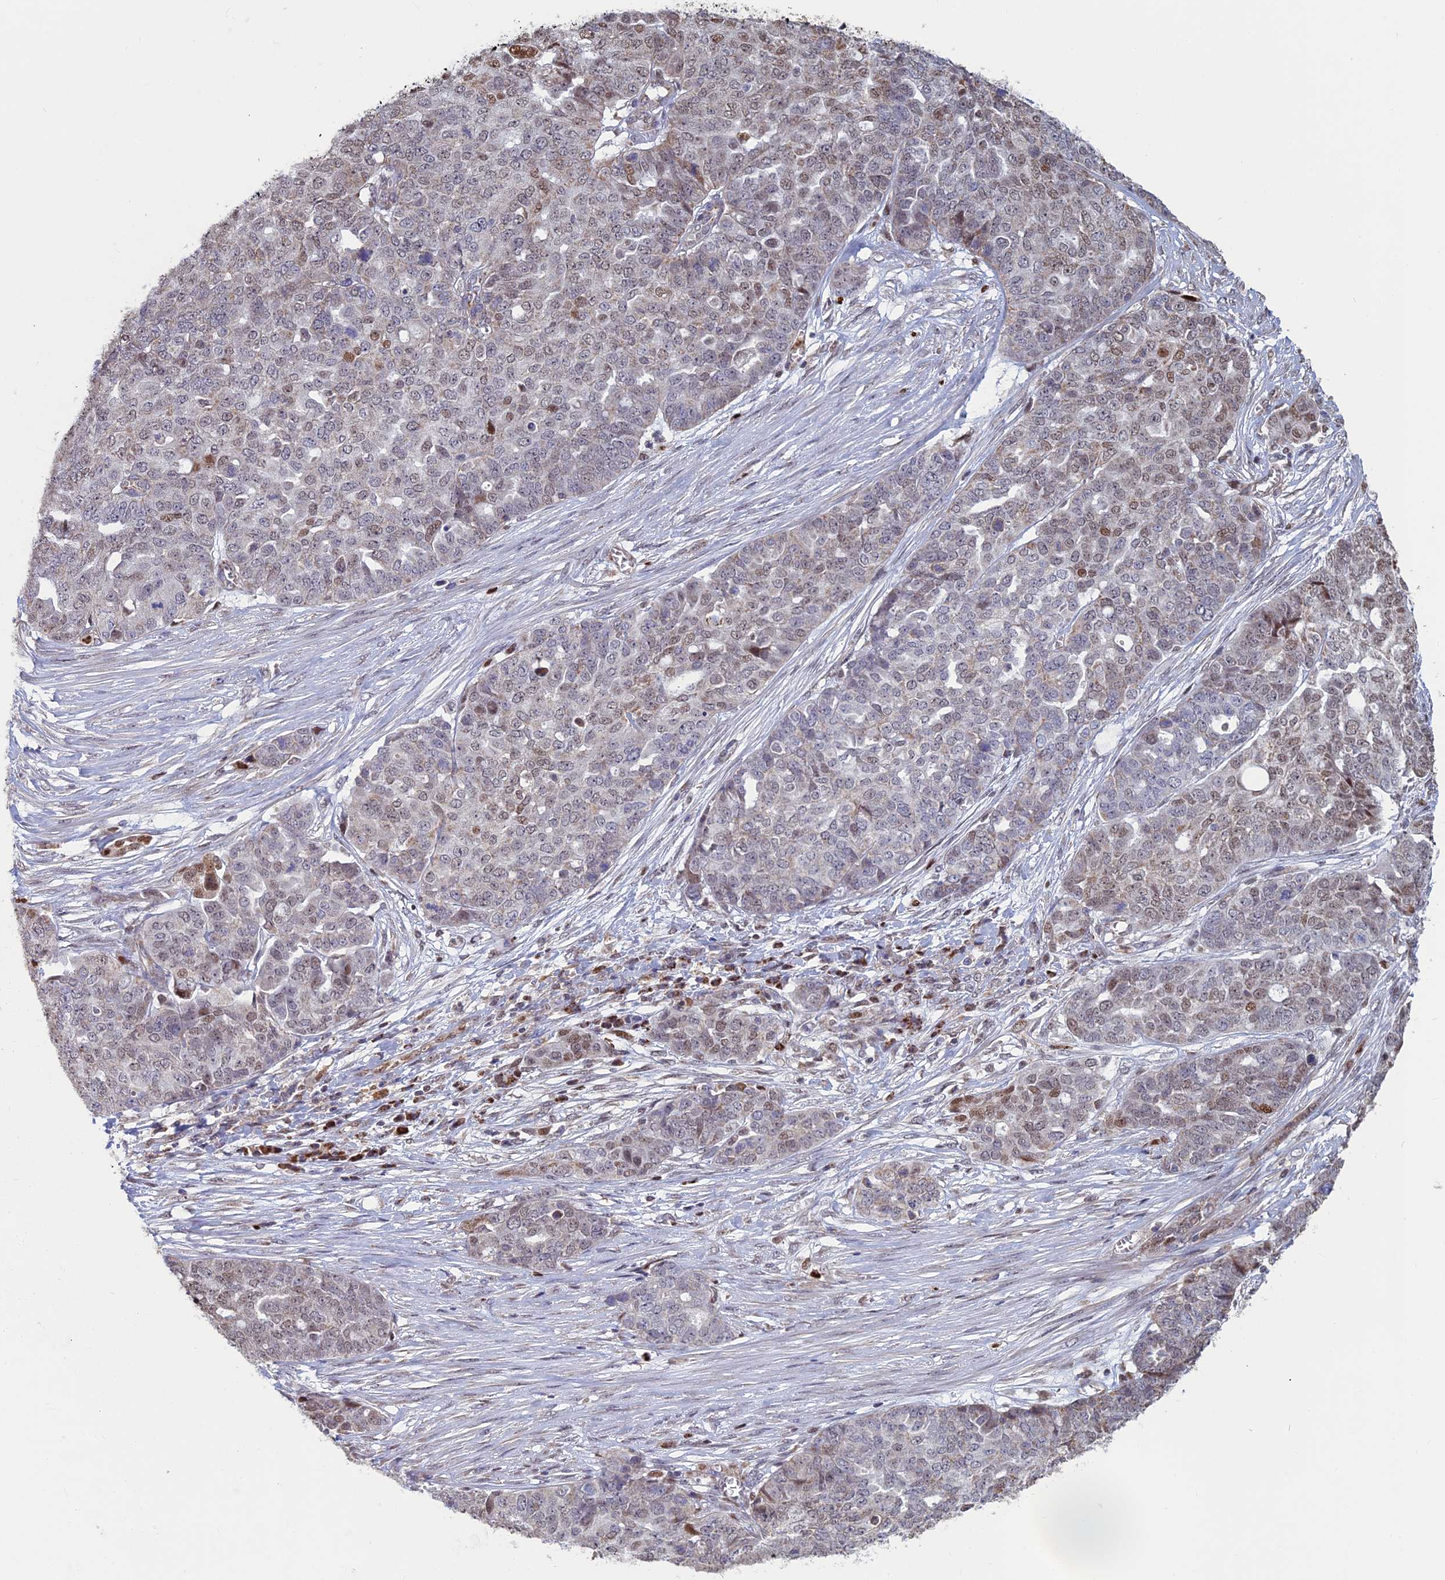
{"staining": {"intensity": "moderate", "quantity": "<25%", "location": "nuclear"}, "tissue": "ovarian cancer", "cell_type": "Tumor cells", "image_type": "cancer", "snomed": [{"axis": "morphology", "description": "Cystadenocarcinoma, serous, NOS"}, {"axis": "topography", "description": "Soft tissue"}, {"axis": "topography", "description": "Ovary"}], "caption": "Approximately <25% of tumor cells in ovarian cancer (serous cystadenocarcinoma) reveal moderate nuclear protein expression as visualized by brown immunohistochemical staining.", "gene": "ACSS1", "patient": {"sex": "female", "age": 57}}